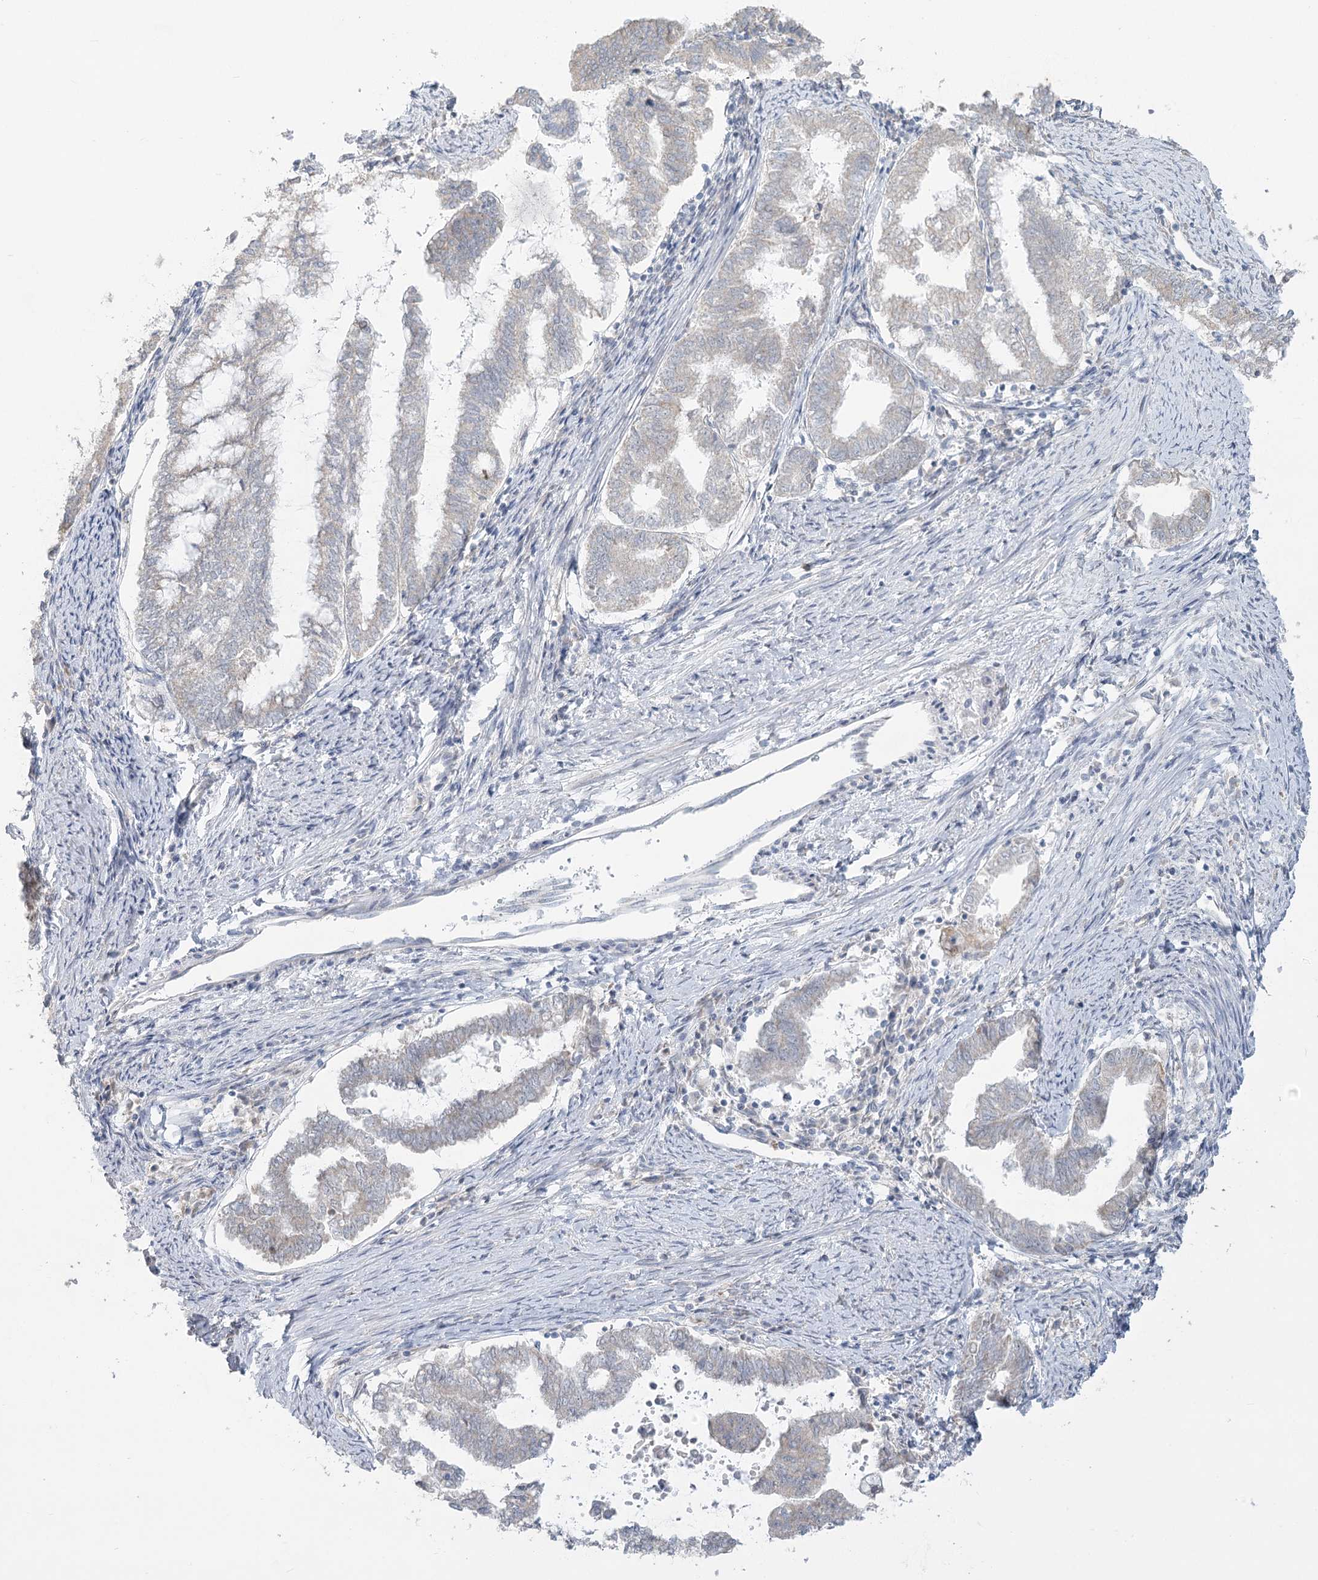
{"staining": {"intensity": "negative", "quantity": "none", "location": "none"}, "tissue": "endometrial cancer", "cell_type": "Tumor cells", "image_type": "cancer", "snomed": [{"axis": "morphology", "description": "Adenocarcinoma, NOS"}, {"axis": "topography", "description": "Endometrium"}], "caption": "DAB (3,3'-diaminobenzidine) immunohistochemical staining of endometrial cancer (adenocarcinoma) reveals no significant positivity in tumor cells.", "gene": "PLA2G12A", "patient": {"sex": "female", "age": 79}}